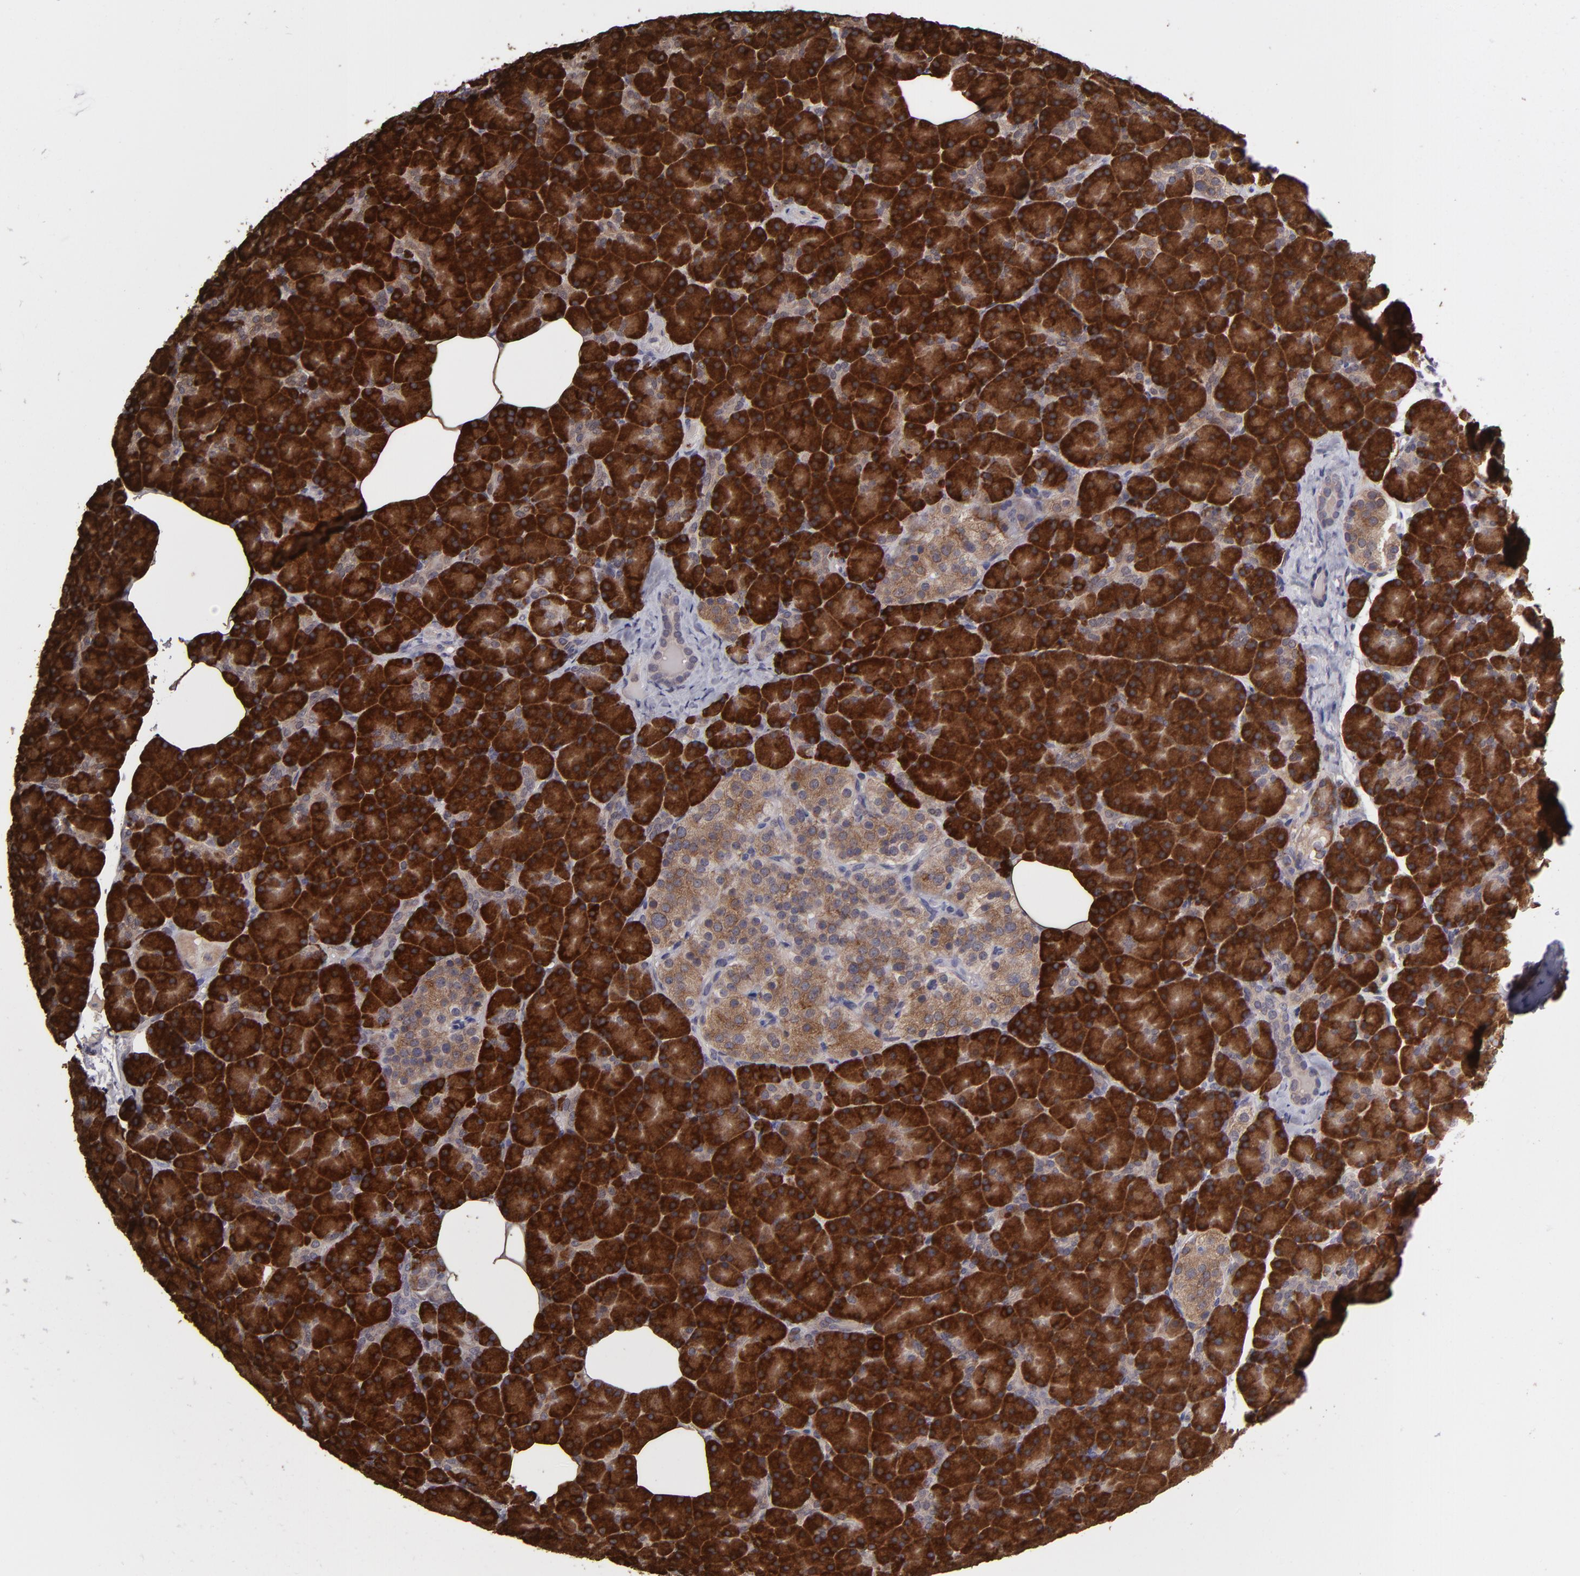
{"staining": {"intensity": "strong", "quantity": ">75%", "location": "cytoplasmic/membranous"}, "tissue": "pancreas", "cell_type": "Exocrine glandular cells", "image_type": "normal", "snomed": [{"axis": "morphology", "description": "Normal tissue, NOS"}, {"axis": "topography", "description": "Pancreas"}], "caption": "This is an image of immunohistochemistry (IHC) staining of benign pancreas, which shows strong expression in the cytoplasmic/membranous of exocrine glandular cells.", "gene": "IL12A", "patient": {"sex": "female", "age": 43}}